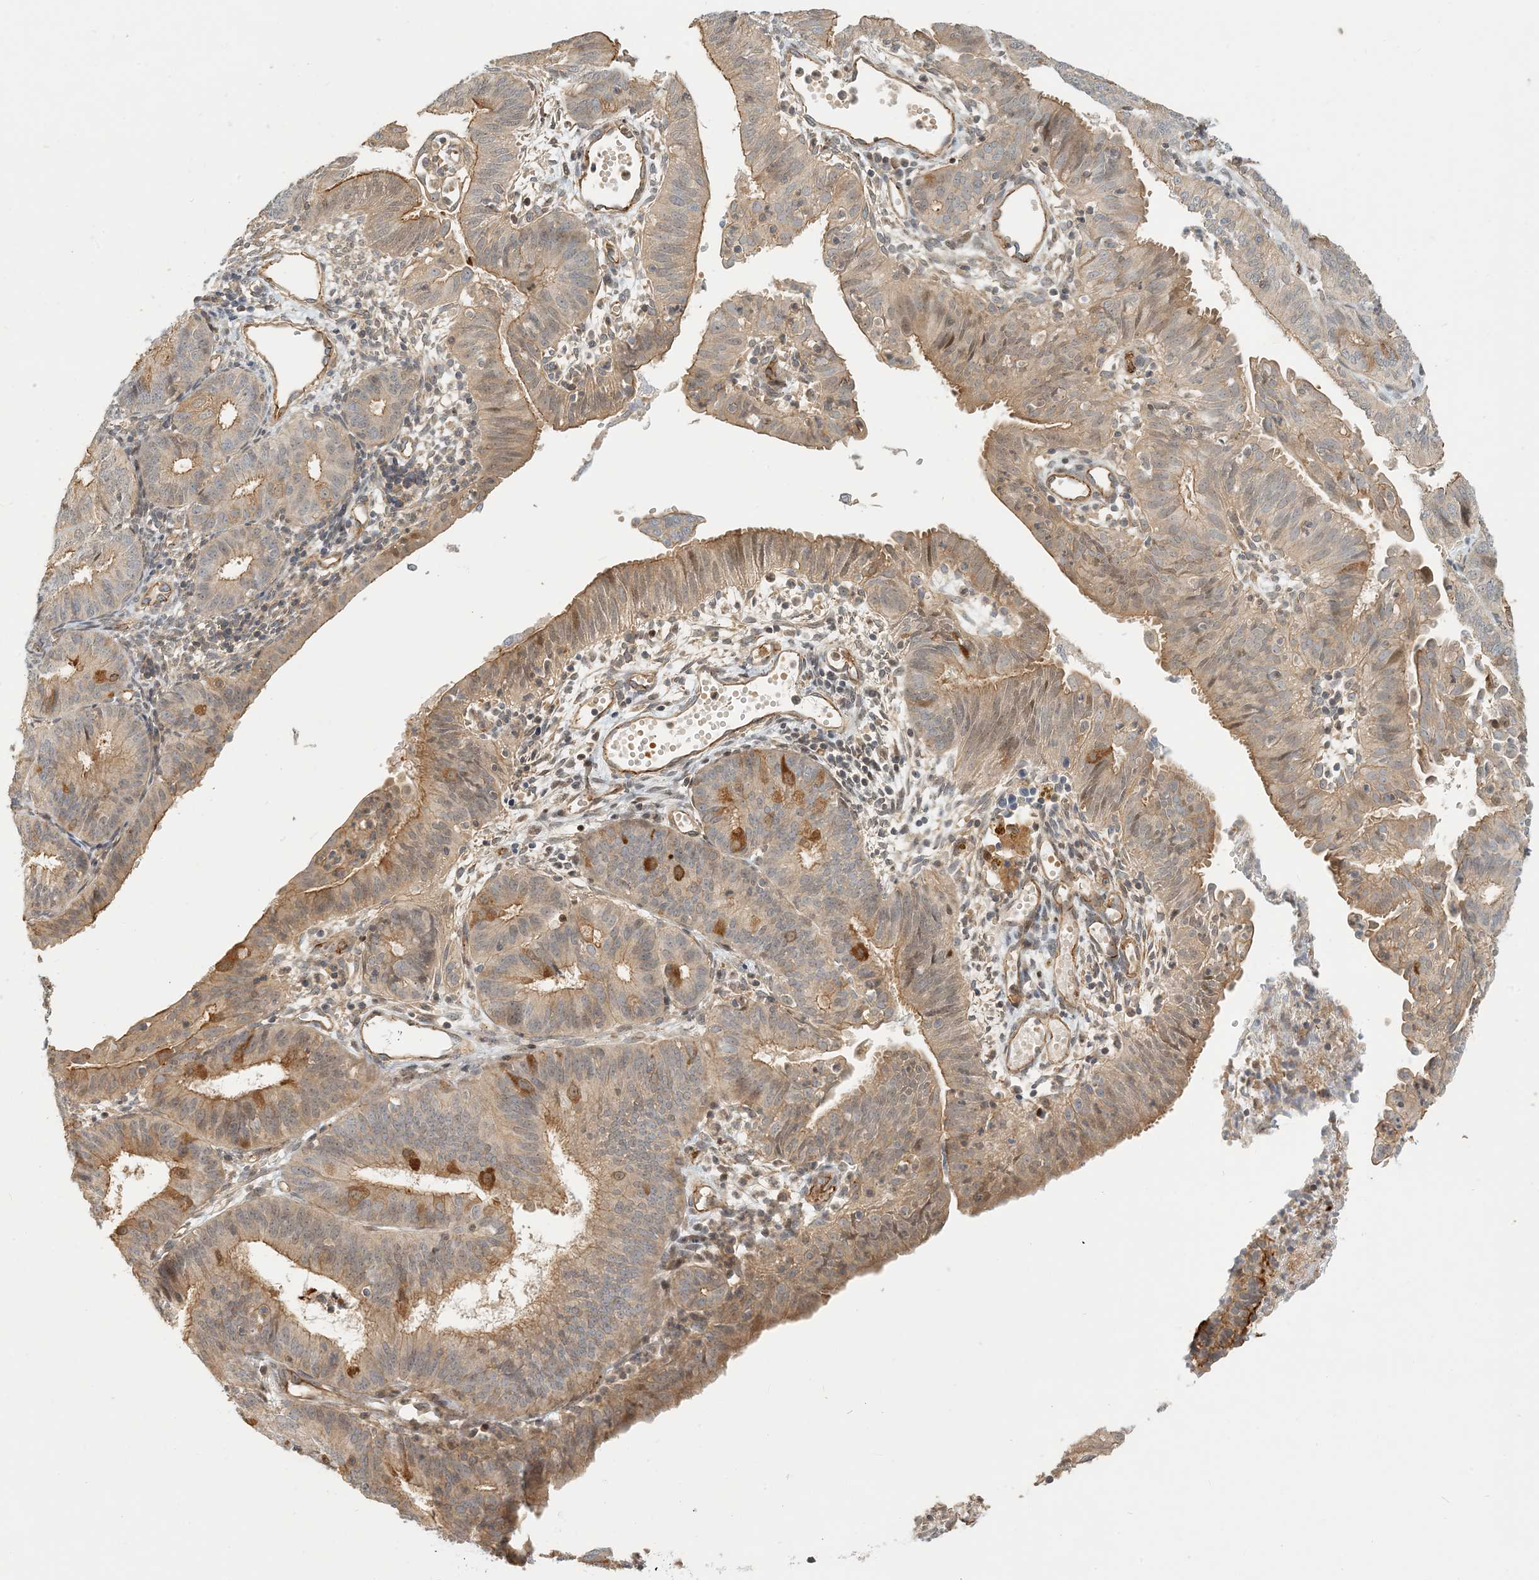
{"staining": {"intensity": "moderate", "quantity": "<25%", "location": "cytoplasmic/membranous,nuclear"}, "tissue": "endometrial cancer", "cell_type": "Tumor cells", "image_type": "cancer", "snomed": [{"axis": "morphology", "description": "Adenocarcinoma, NOS"}, {"axis": "topography", "description": "Endometrium"}], "caption": "Endometrial adenocarcinoma stained with immunohistochemistry demonstrates moderate cytoplasmic/membranous and nuclear positivity in about <25% of tumor cells.", "gene": "MAPKBP1", "patient": {"sex": "female", "age": 51}}